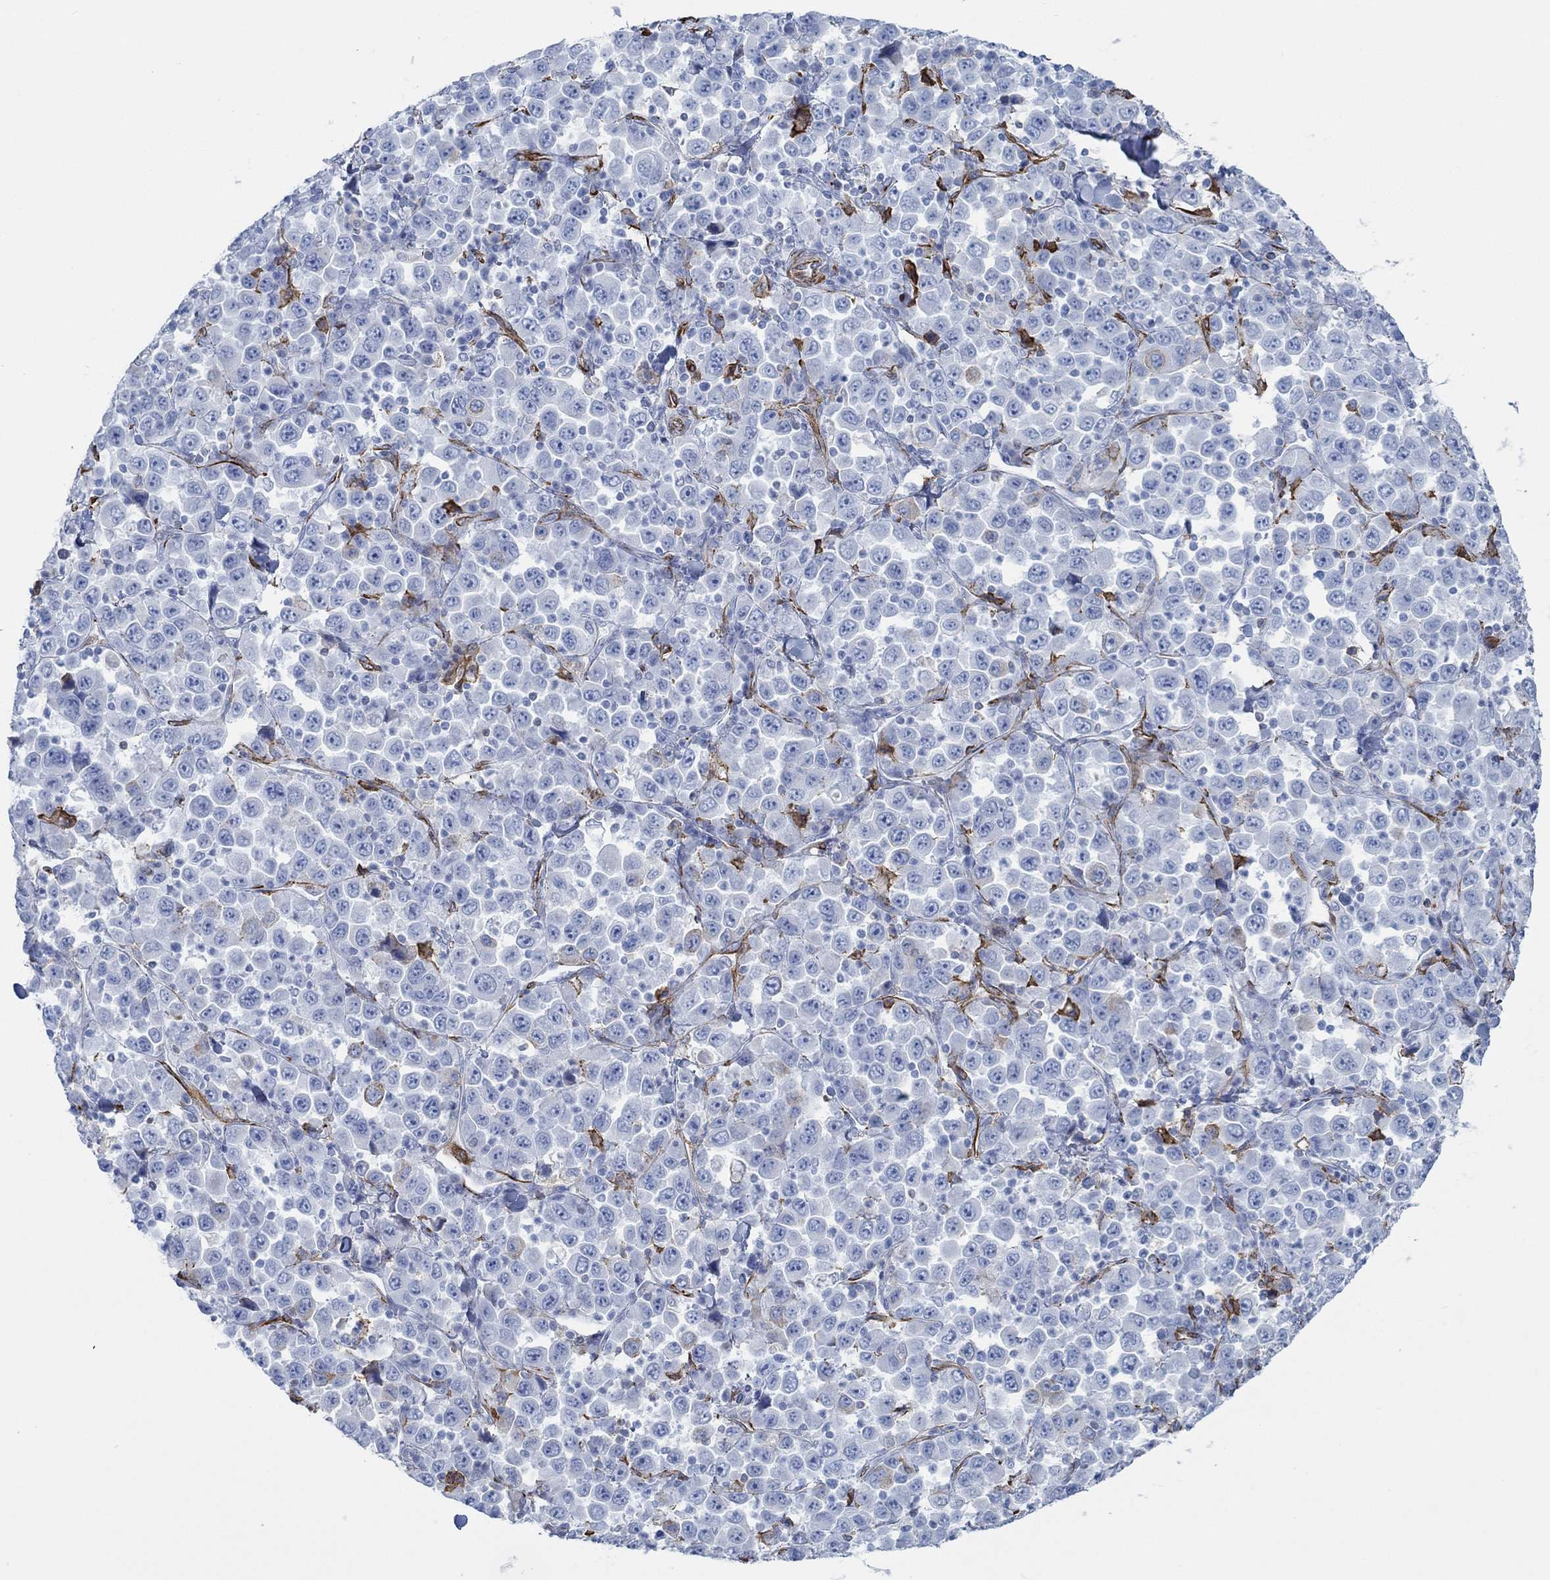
{"staining": {"intensity": "weak", "quantity": "<25%", "location": "cytoplasmic/membranous"}, "tissue": "stomach cancer", "cell_type": "Tumor cells", "image_type": "cancer", "snomed": [{"axis": "morphology", "description": "Normal tissue, NOS"}, {"axis": "morphology", "description": "Adenocarcinoma, NOS"}, {"axis": "topography", "description": "Stomach, upper"}, {"axis": "topography", "description": "Stomach"}], "caption": "DAB (3,3'-diaminobenzidine) immunohistochemical staining of stomach cancer reveals no significant staining in tumor cells.", "gene": "STC2", "patient": {"sex": "male", "age": 59}}